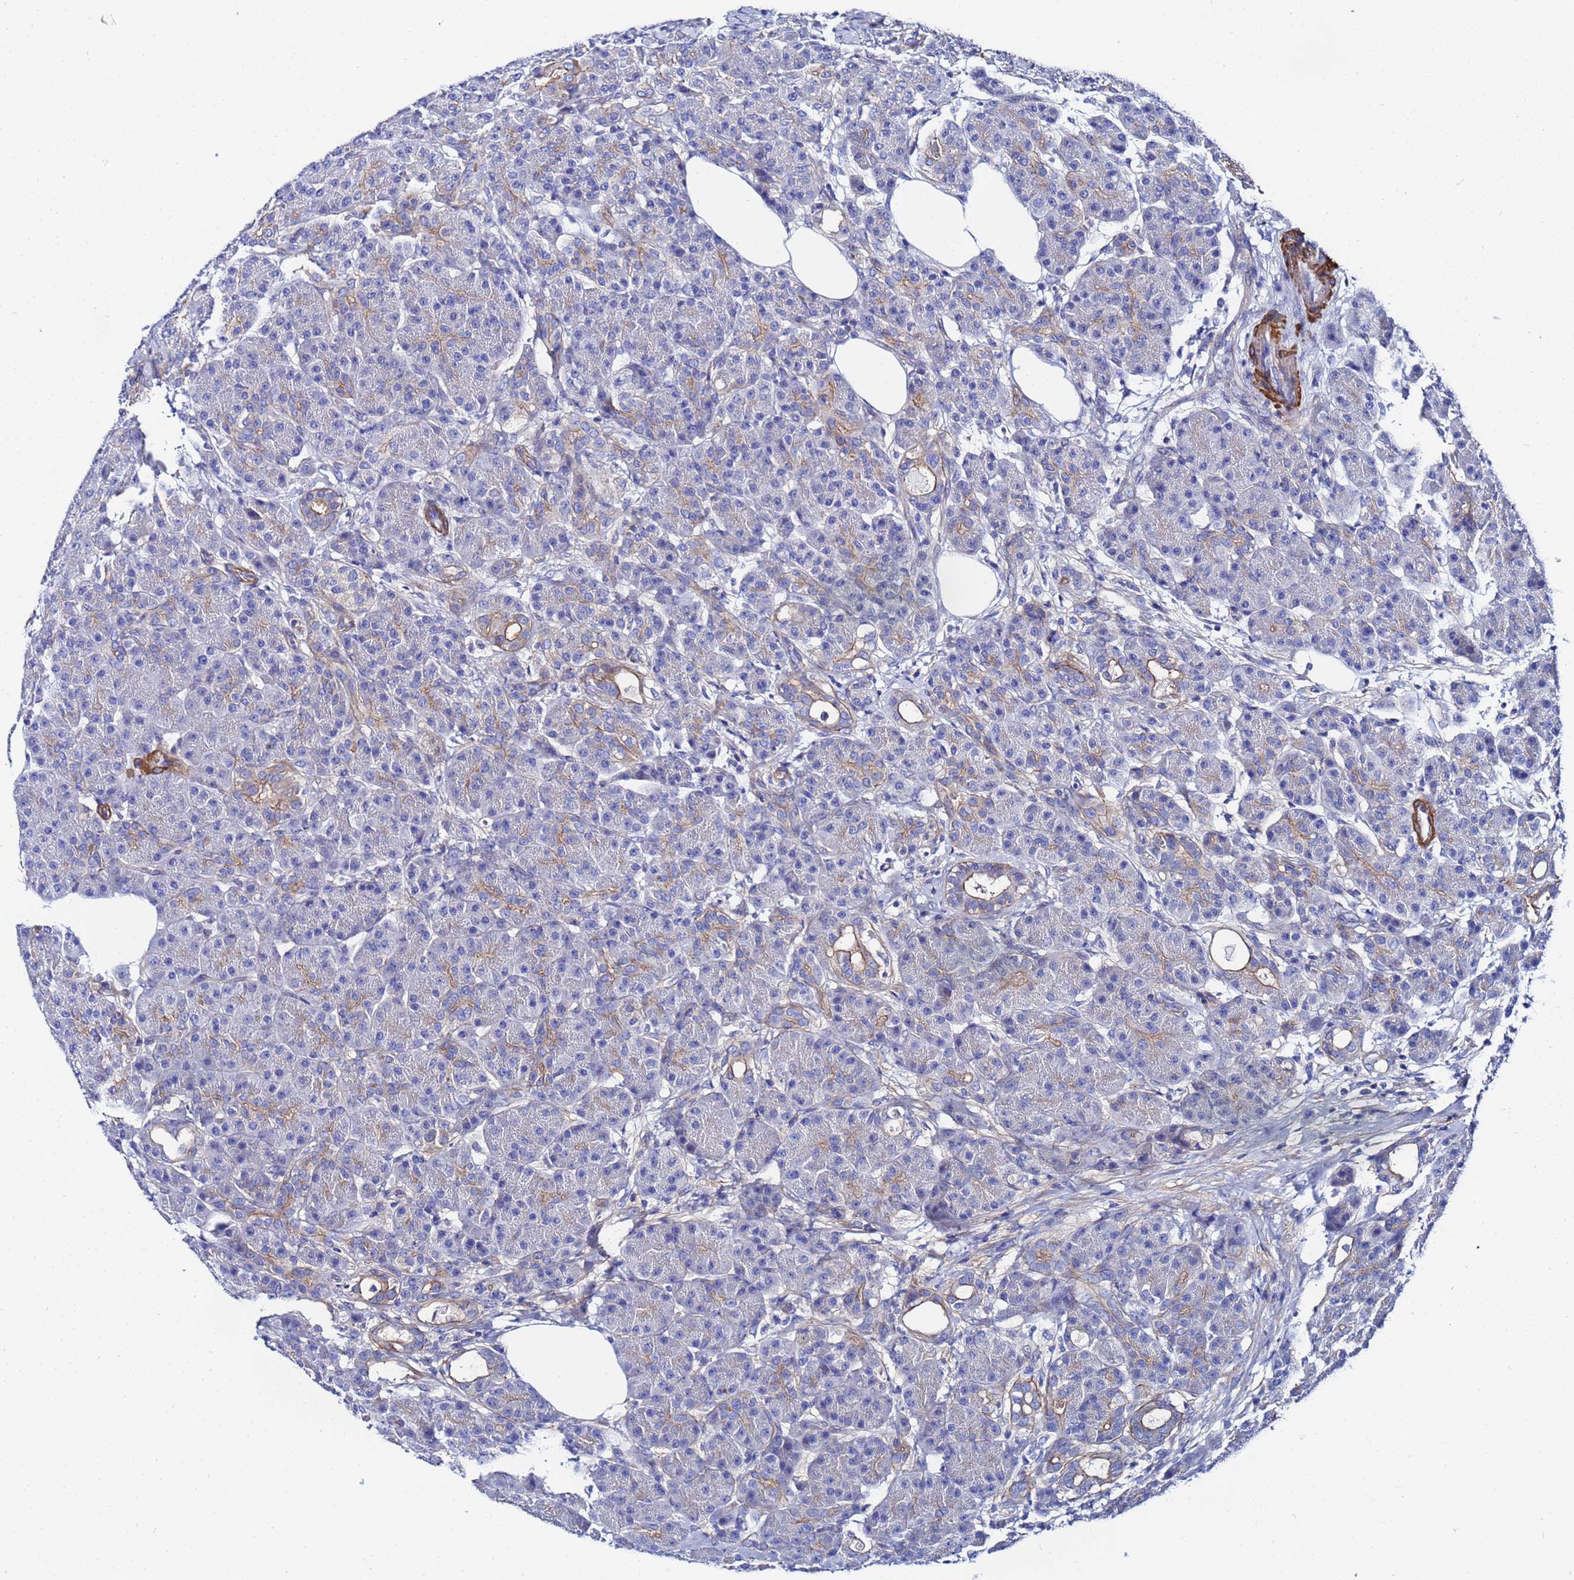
{"staining": {"intensity": "moderate", "quantity": "<25%", "location": "cytoplasmic/membranous"}, "tissue": "pancreas", "cell_type": "Exocrine glandular cells", "image_type": "normal", "snomed": [{"axis": "morphology", "description": "Normal tissue, NOS"}, {"axis": "topography", "description": "Pancreas"}], "caption": "High-magnification brightfield microscopy of benign pancreas stained with DAB (3,3'-diaminobenzidine) (brown) and counterstained with hematoxylin (blue). exocrine glandular cells exhibit moderate cytoplasmic/membranous positivity is identified in about<25% of cells.", "gene": "RAB39A", "patient": {"sex": "male", "age": 63}}